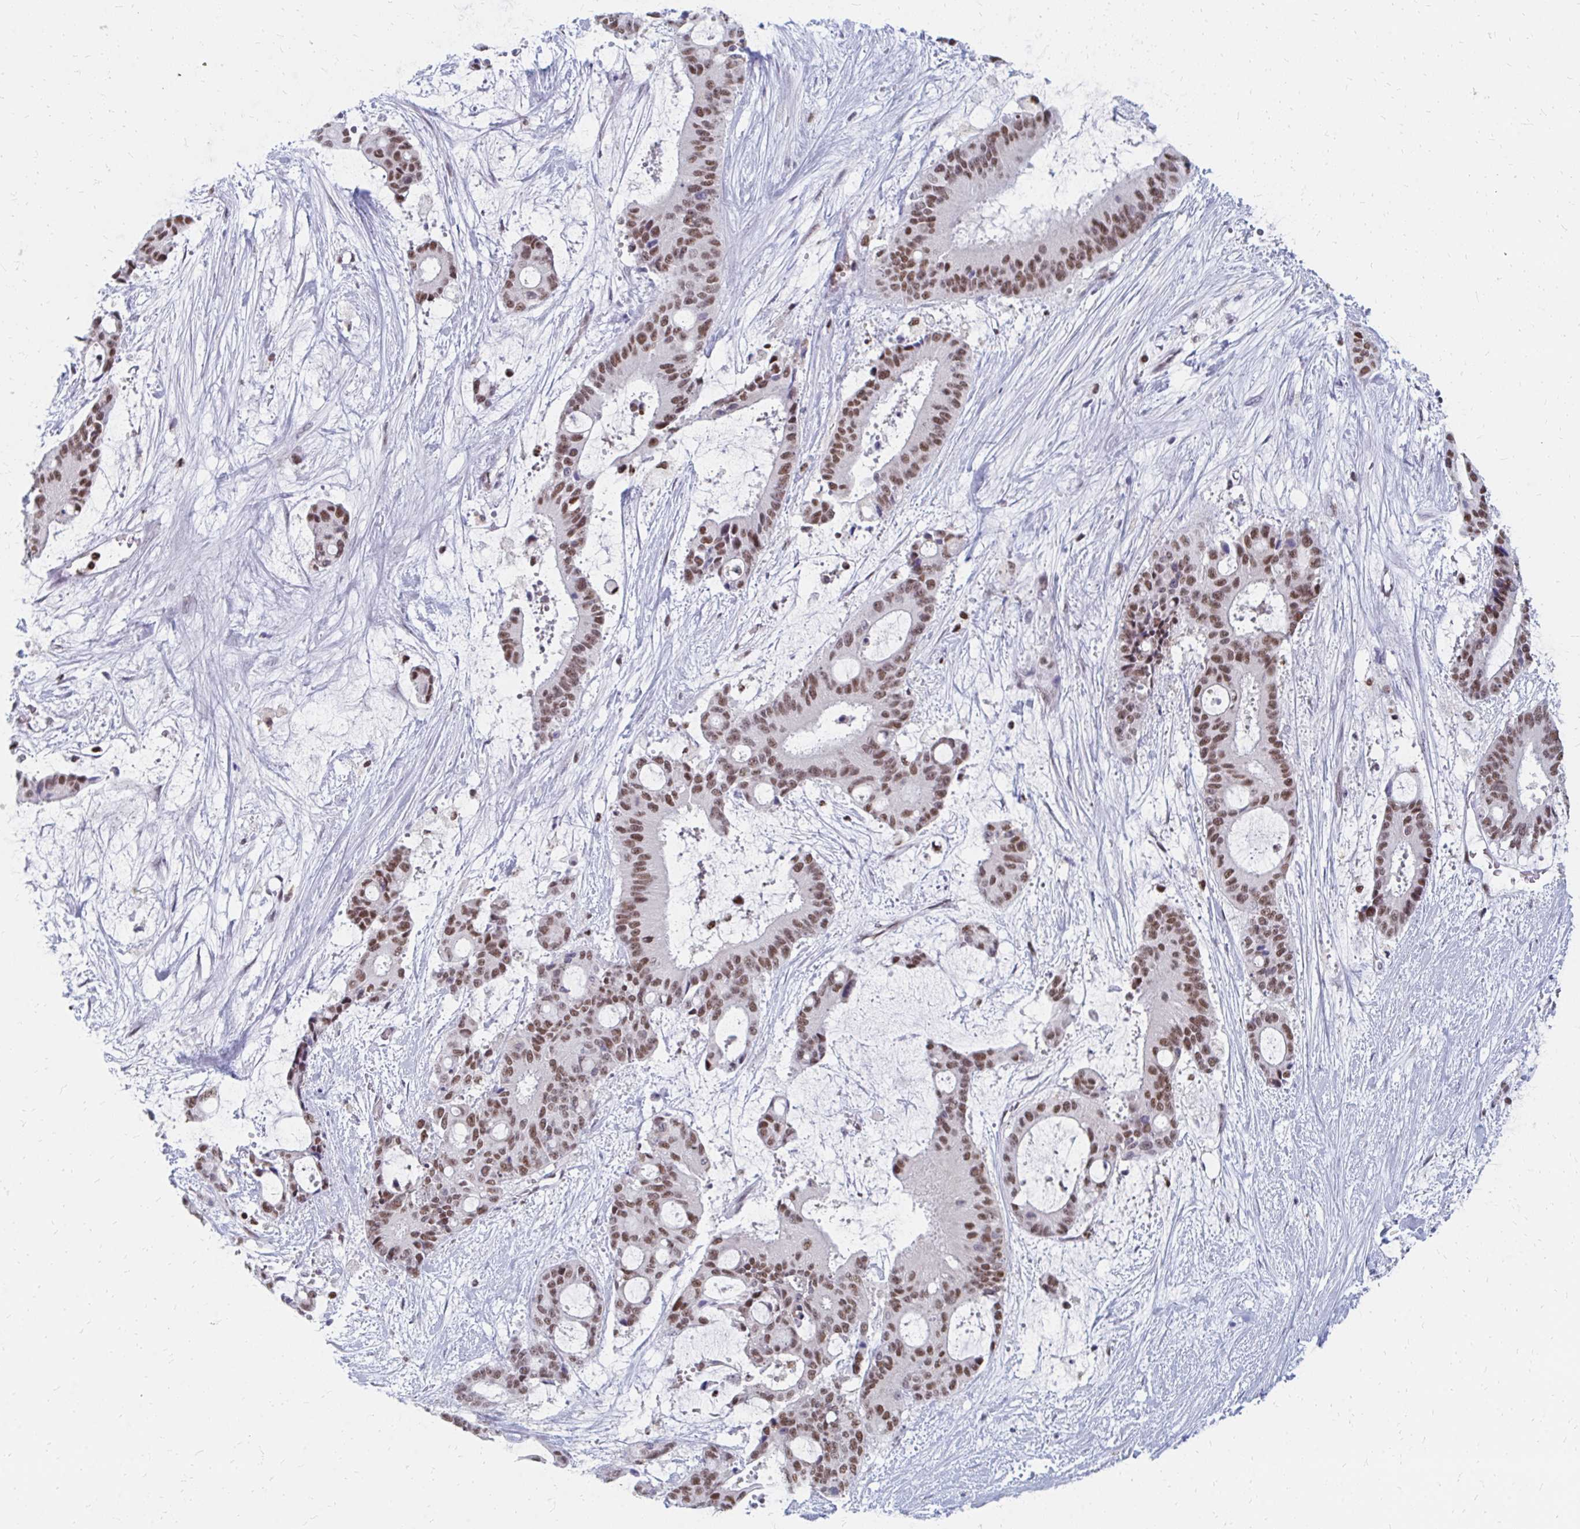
{"staining": {"intensity": "moderate", "quantity": ">75%", "location": "nuclear"}, "tissue": "liver cancer", "cell_type": "Tumor cells", "image_type": "cancer", "snomed": [{"axis": "morphology", "description": "Normal tissue, NOS"}, {"axis": "morphology", "description": "Cholangiocarcinoma"}, {"axis": "topography", "description": "Liver"}, {"axis": "topography", "description": "Peripheral nerve tissue"}], "caption": "A histopathology image showing moderate nuclear staining in approximately >75% of tumor cells in liver cholangiocarcinoma, as visualized by brown immunohistochemical staining.", "gene": "PLK3", "patient": {"sex": "female", "age": 73}}